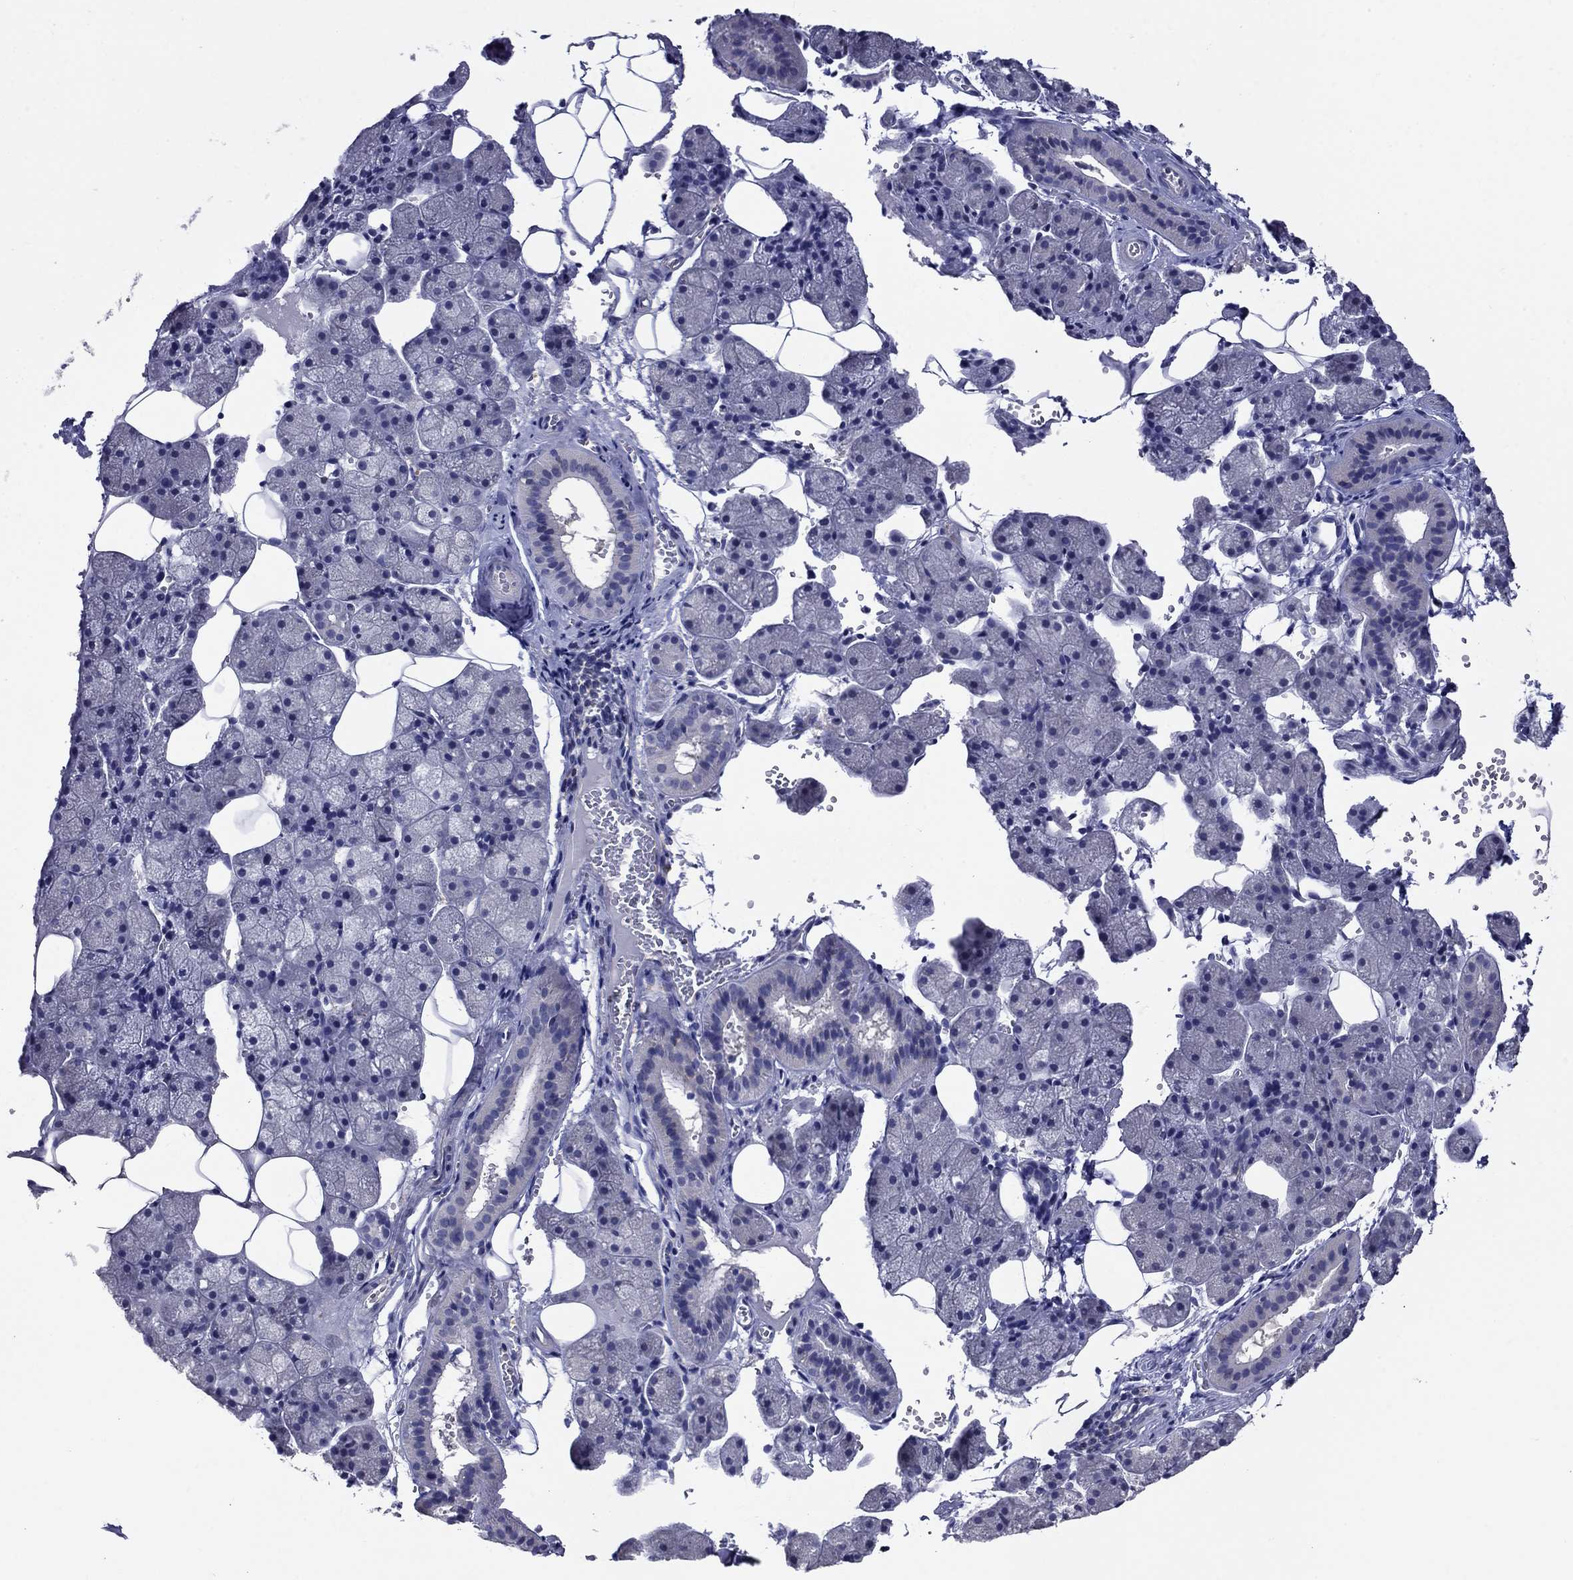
{"staining": {"intensity": "negative", "quantity": "none", "location": "none"}, "tissue": "salivary gland", "cell_type": "Glandular cells", "image_type": "normal", "snomed": [{"axis": "morphology", "description": "Normal tissue, NOS"}, {"axis": "topography", "description": "Salivary gland"}], "caption": "Histopathology image shows no significant protein positivity in glandular cells of benign salivary gland.", "gene": "POU2F2", "patient": {"sex": "male", "age": 38}}